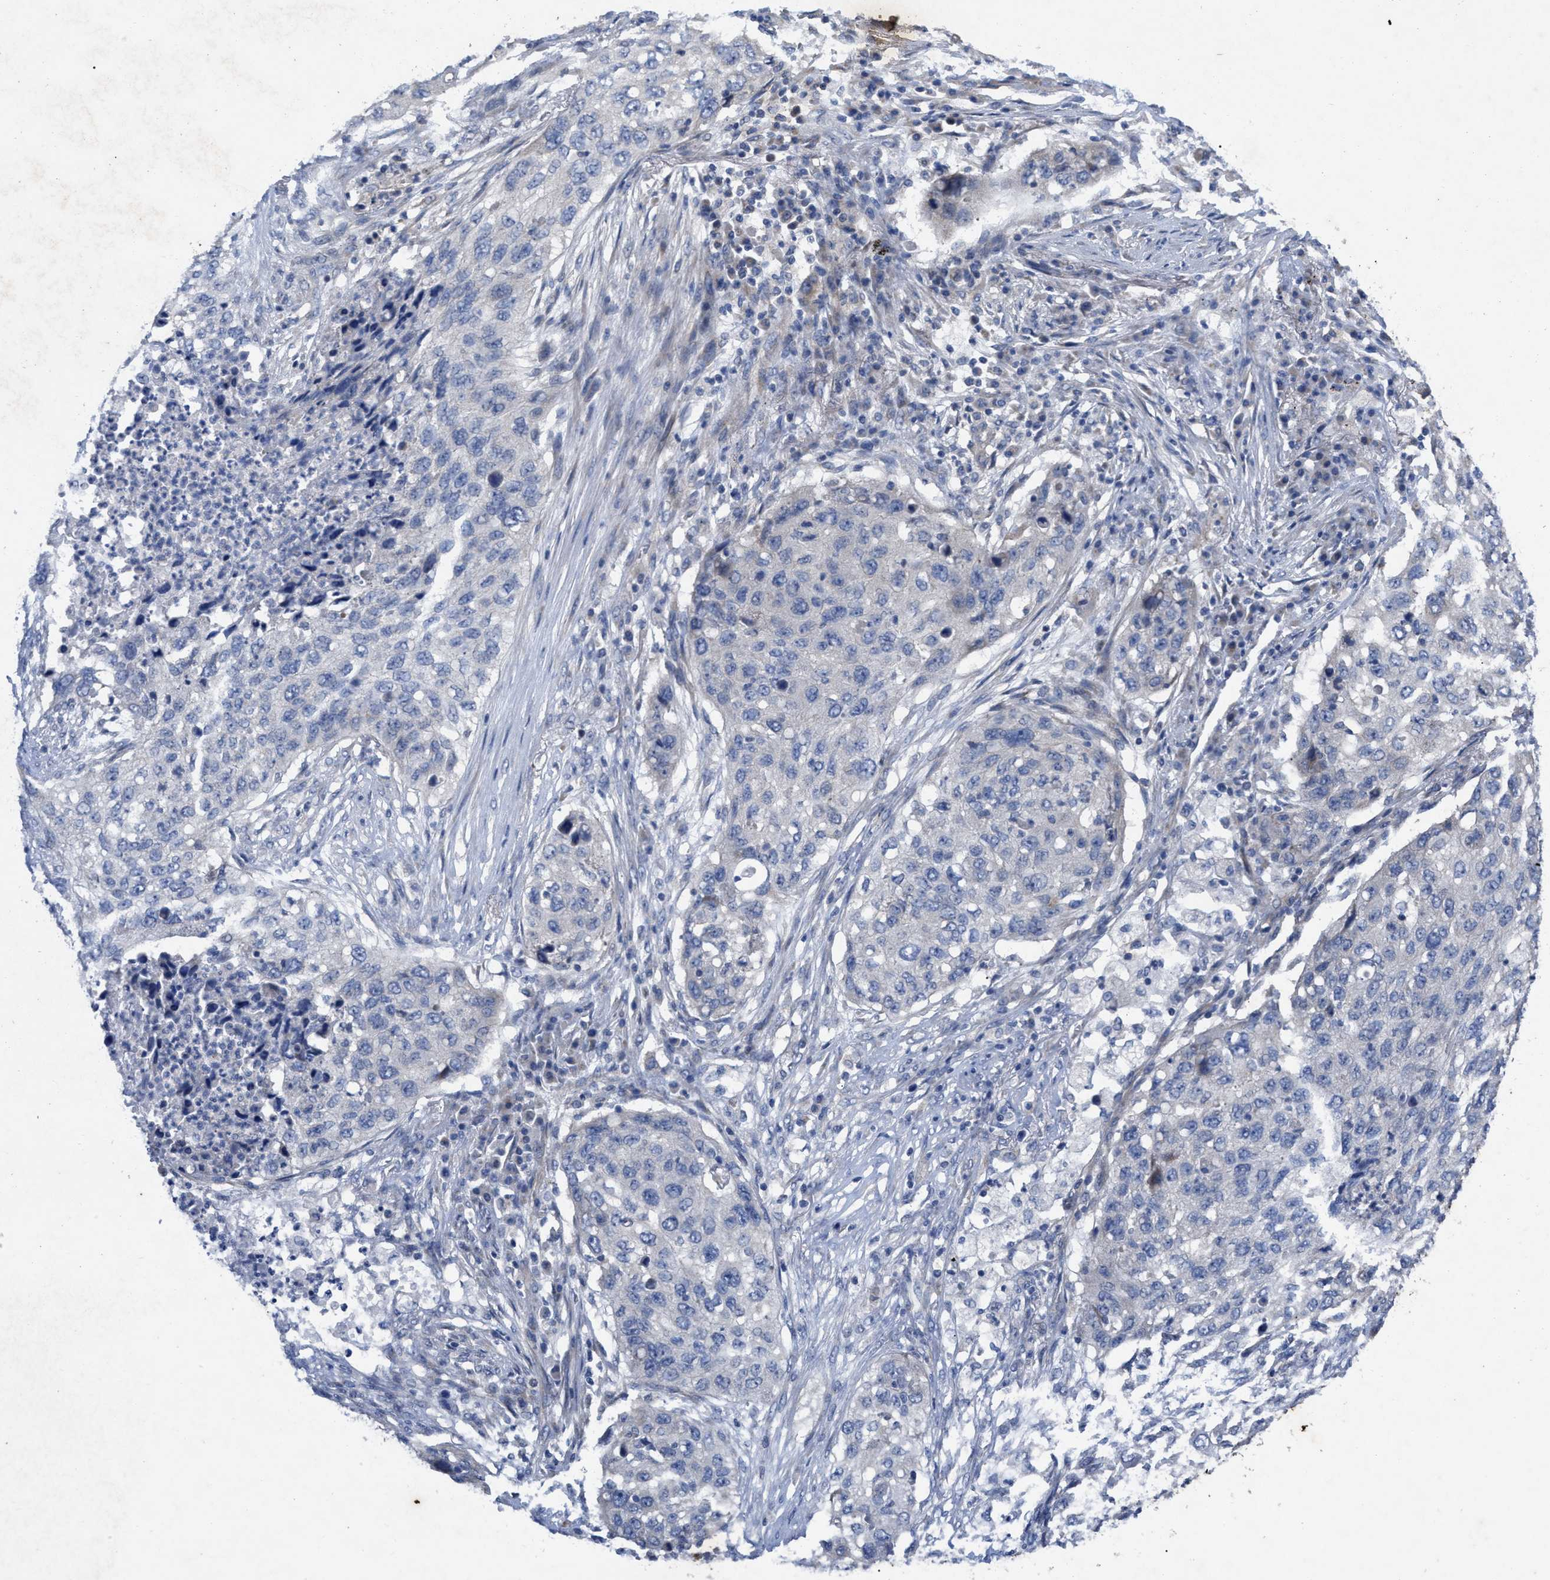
{"staining": {"intensity": "negative", "quantity": "none", "location": "none"}, "tissue": "lung cancer", "cell_type": "Tumor cells", "image_type": "cancer", "snomed": [{"axis": "morphology", "description": "Squamous cell carcinoma, NOS"}, {"axis": "topography", "description": "Lung"}], "caption": "IHC micrograph of neoplastic tissue: lung squamous cell carcinoma stained with DAB (3,3'-diaminobenzidine) exhibits no significant protein expression in tumor cells. The staining is performed using DAB (3,3'-diaminobenzidine) brown chromogen with nuclei counter-stained in using hematoxylin.", "gene": "VIP", "patient": {"sex": "female", "age": 63}}